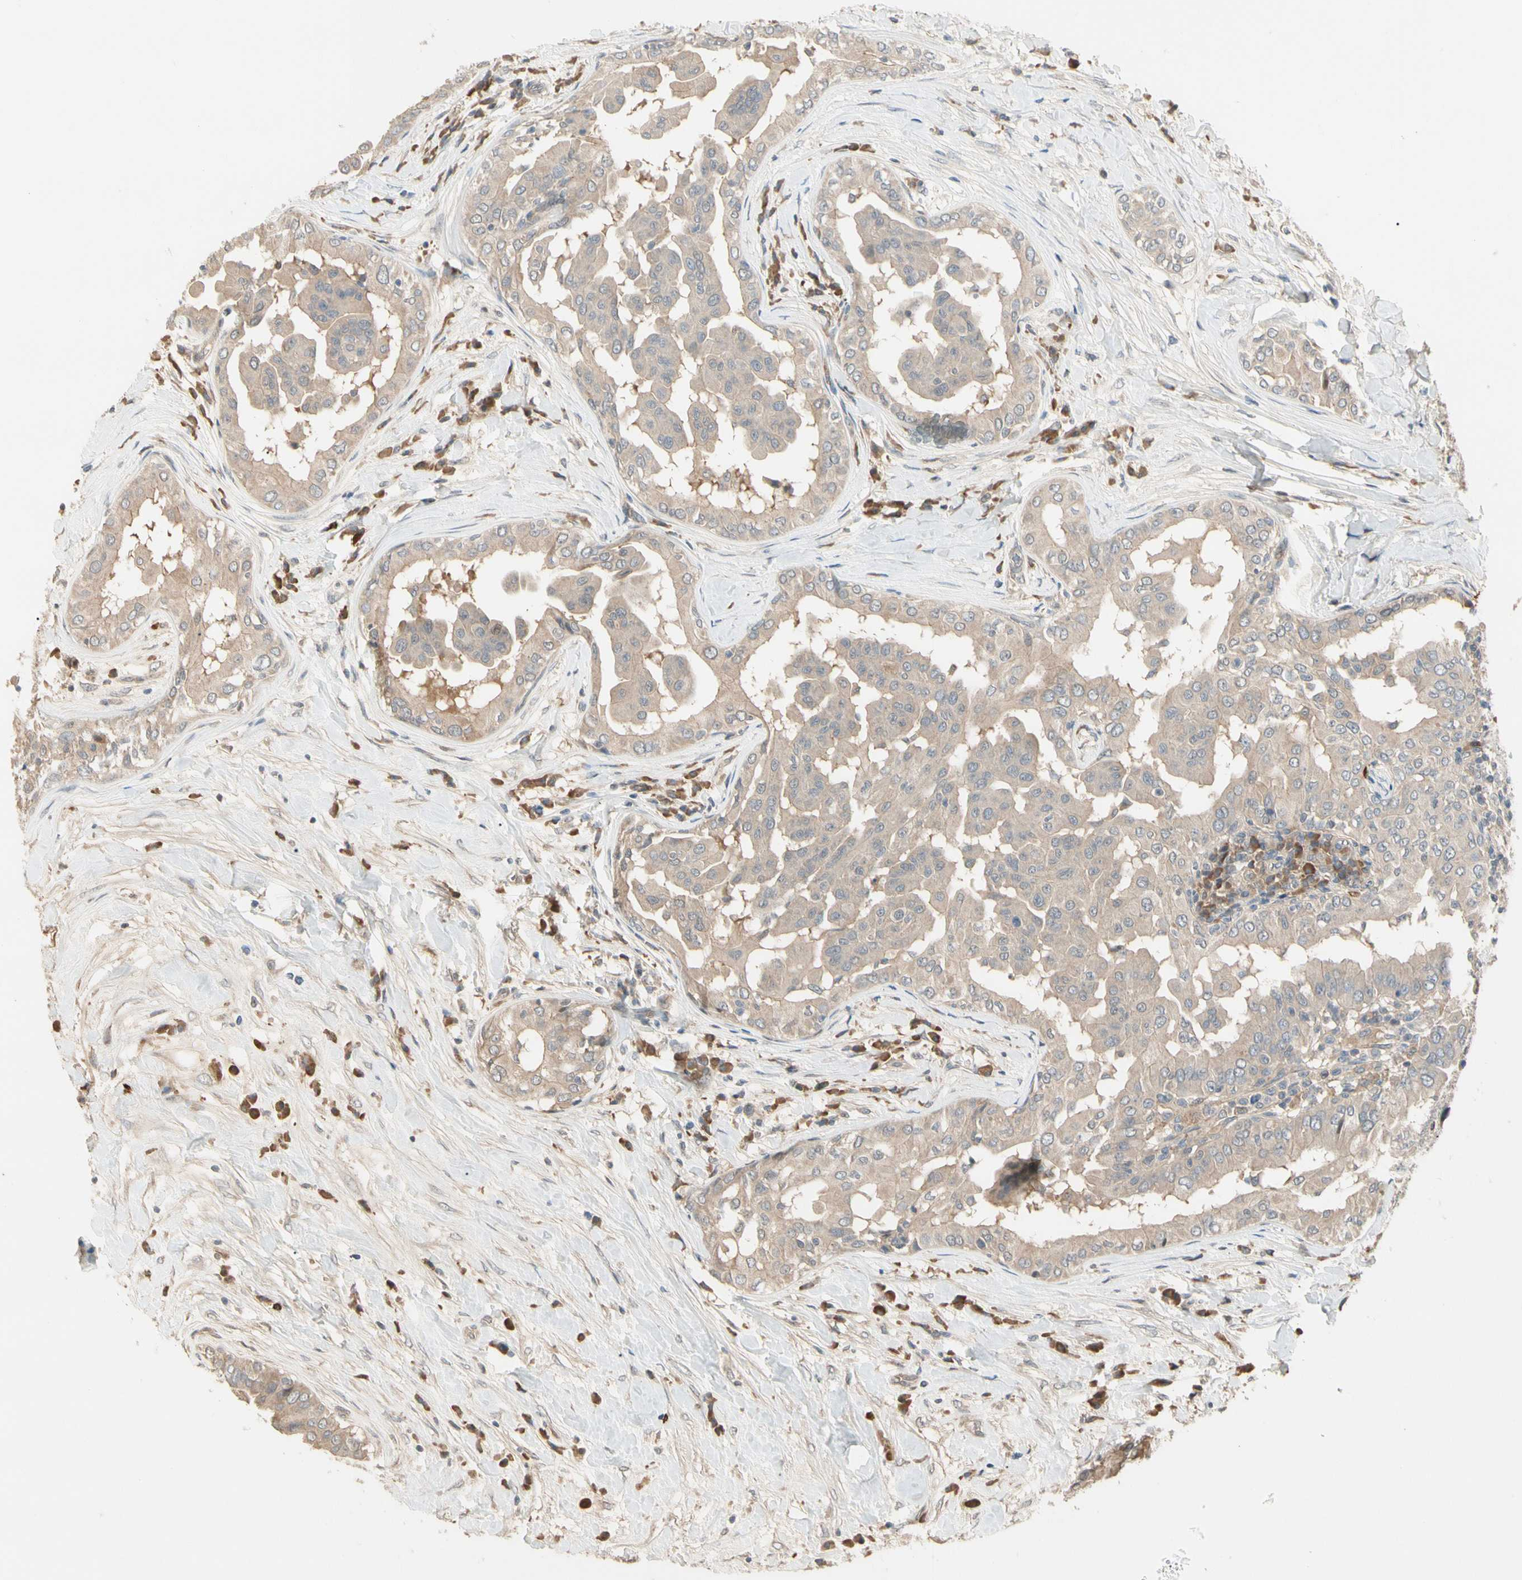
{"staining": {"intensity": "weak", "quantity": ">75%", "location": "cytoplasmic/membranous"}, "tissue": "thyroid cancer", "cell_type": "Tumor cells", "image_type": "cancer", "snomed": [{"axis": "morphology", "description": "Papillary adenocarcinoma, NOS"}, {"axis": "topography", "description": "Thyroid gland"}], "caption": "Thyroid cancer stained with a protein marker reveals weak staining in tumor cells.", "gene": "ATG4C", "patient": {"sex": "male", "age": 33}}